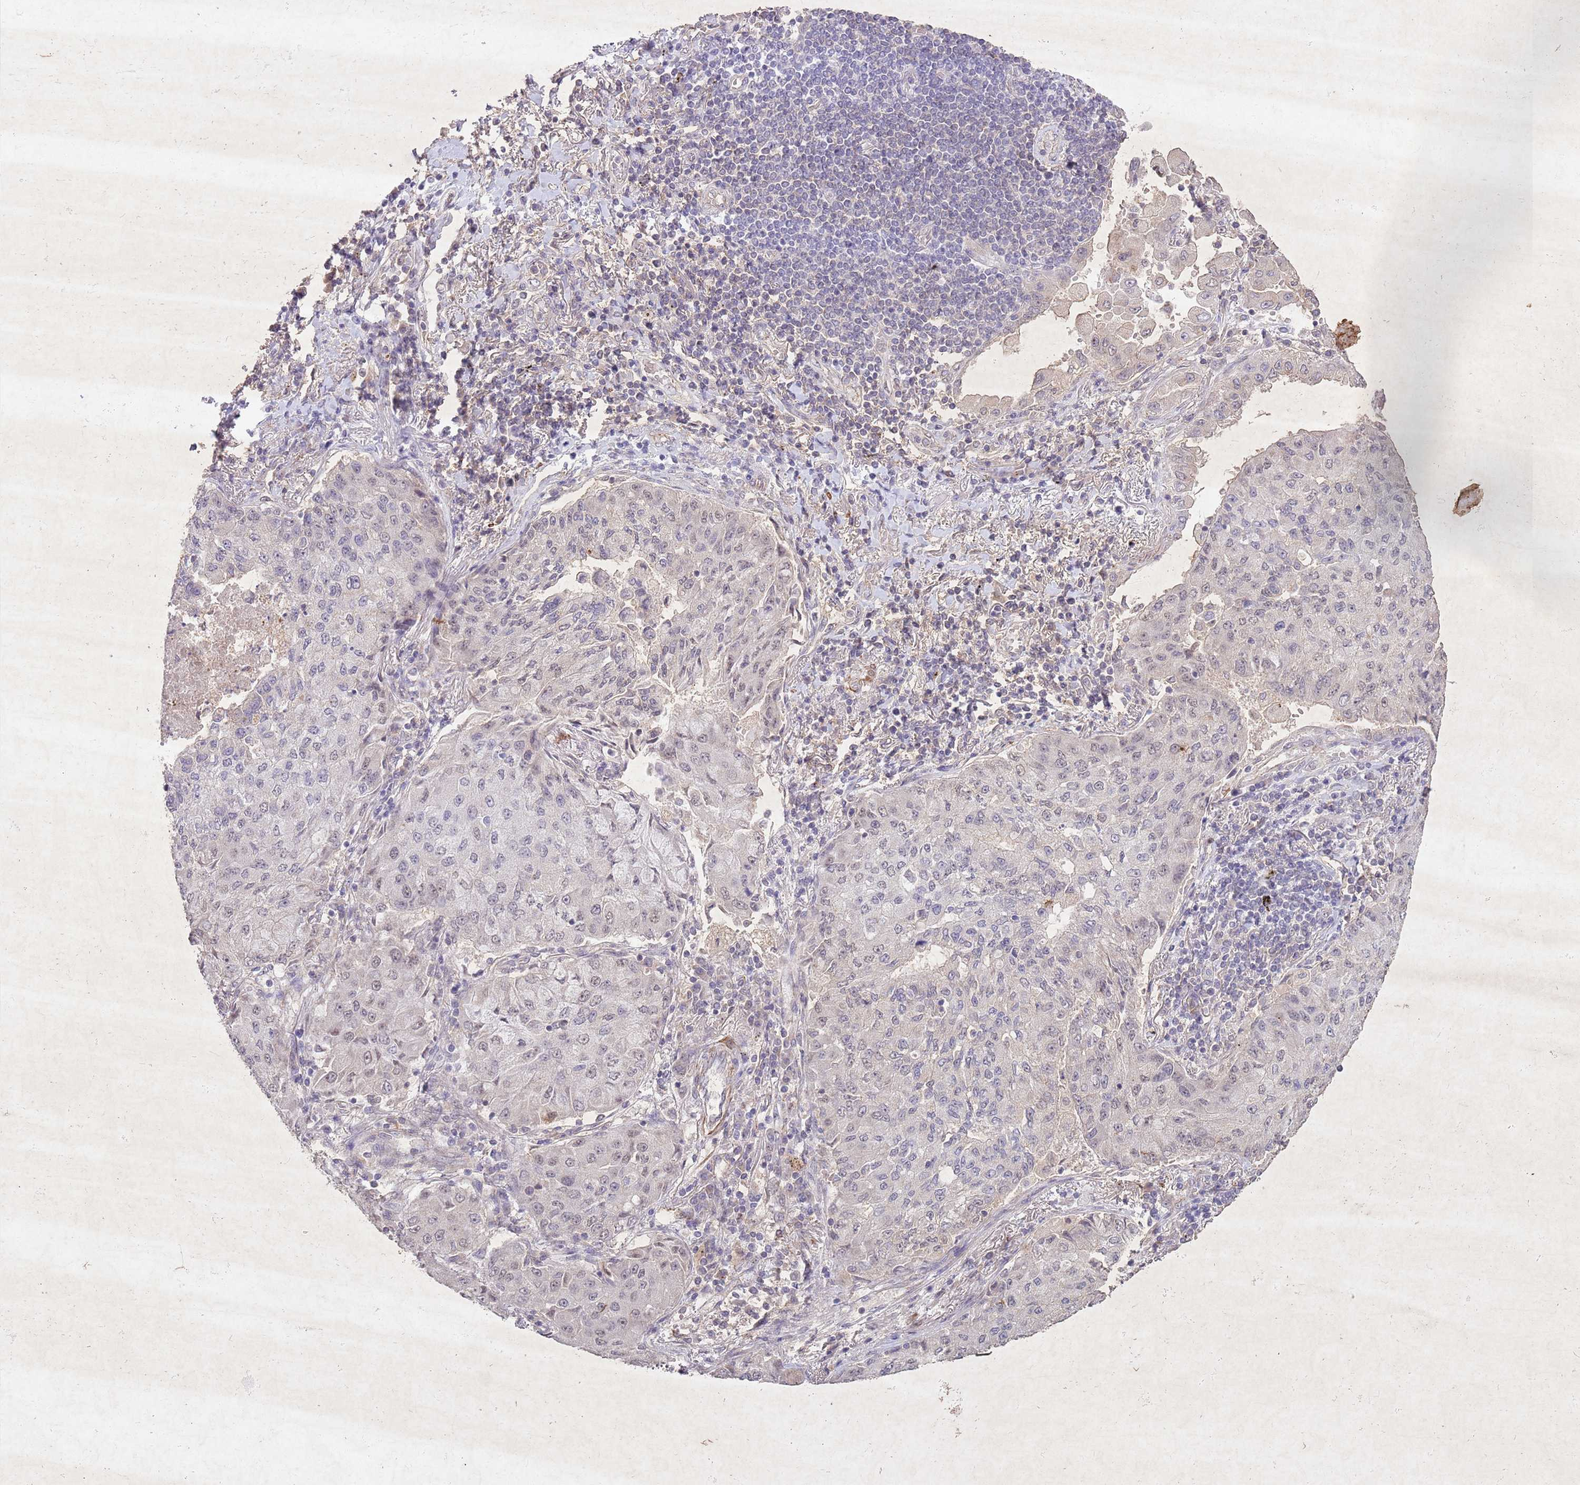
{"staining": {"intensity": "weak", "quantity": "<25%", "location": "nuclear"}, "tissue": "lung cancer", "cell_type": "Tumor cells", "image_type": "cancer", "snomed": [{"axis": "morphology", "description": "Squamous cell carcinoma, NOS"}, {"axis": "topography", "description": "Lung"}], "caption": "The immunohistochemistry micrograph has no significant expression in tumor cells of squamous cell carcinoma (lung) tissue.", "gene": "CCNI", "patient": {"sex": "male", "age": 74}}